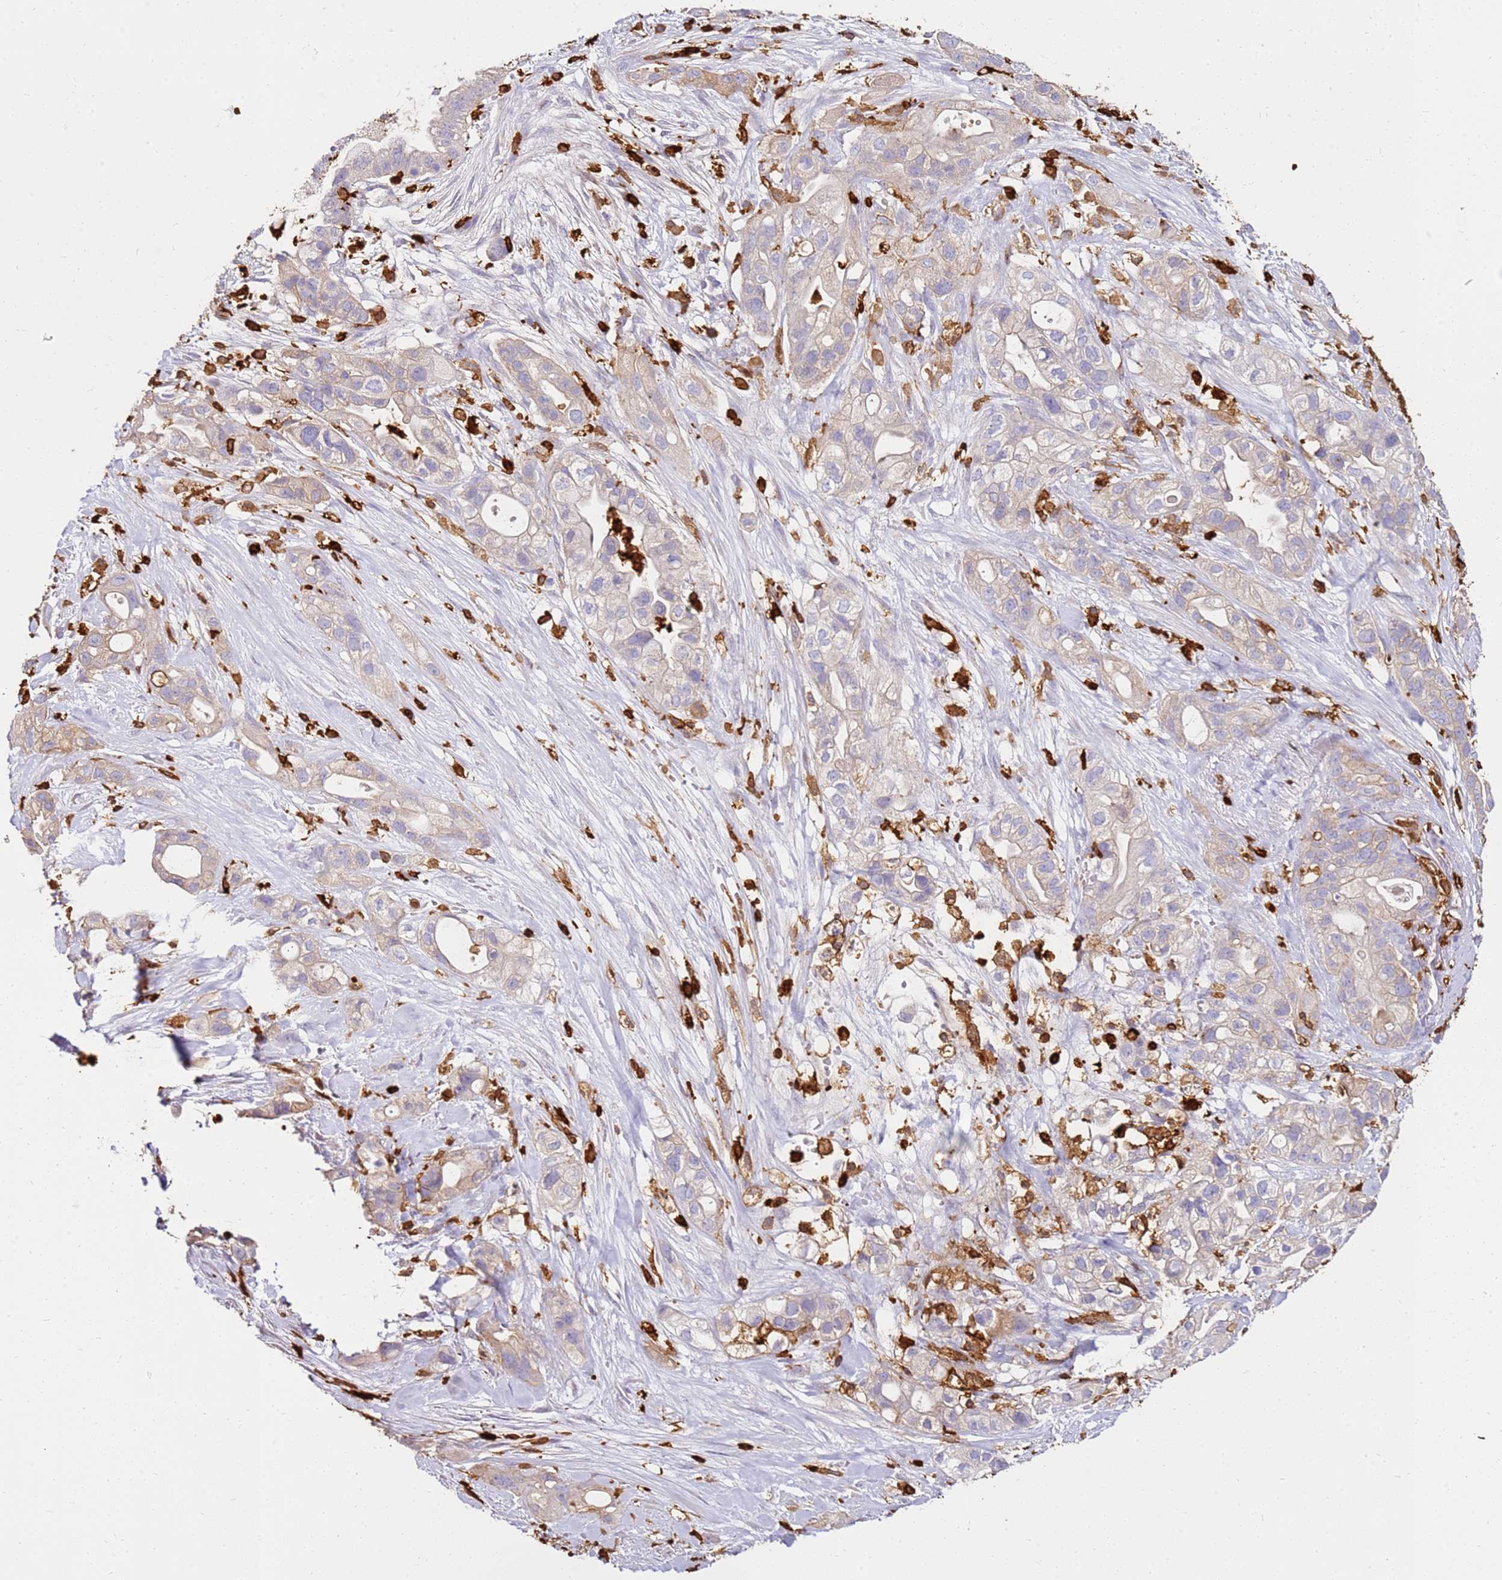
{"staining": {"intensity": "weak", "quantity": "<25%", "location": "cytoplasmic/membranous"}, "tissue": "pancreatic cancer", "cell_type": "Tumor cells", "image_type": "cancer", "snomed": [{"axis": "morphology", "description": "Adenocarcinoma, NOS"}, {"axis": "topography", "description": "Pancreas"}], "caption": "Immunohistochemistry micrograph of pancreatic adenocarcinoma stained for a protein (brown), which demonstrates no expression in tumor cells.", "gene": "CORO1A", "patient": {"sex": "male", "age": 44}}